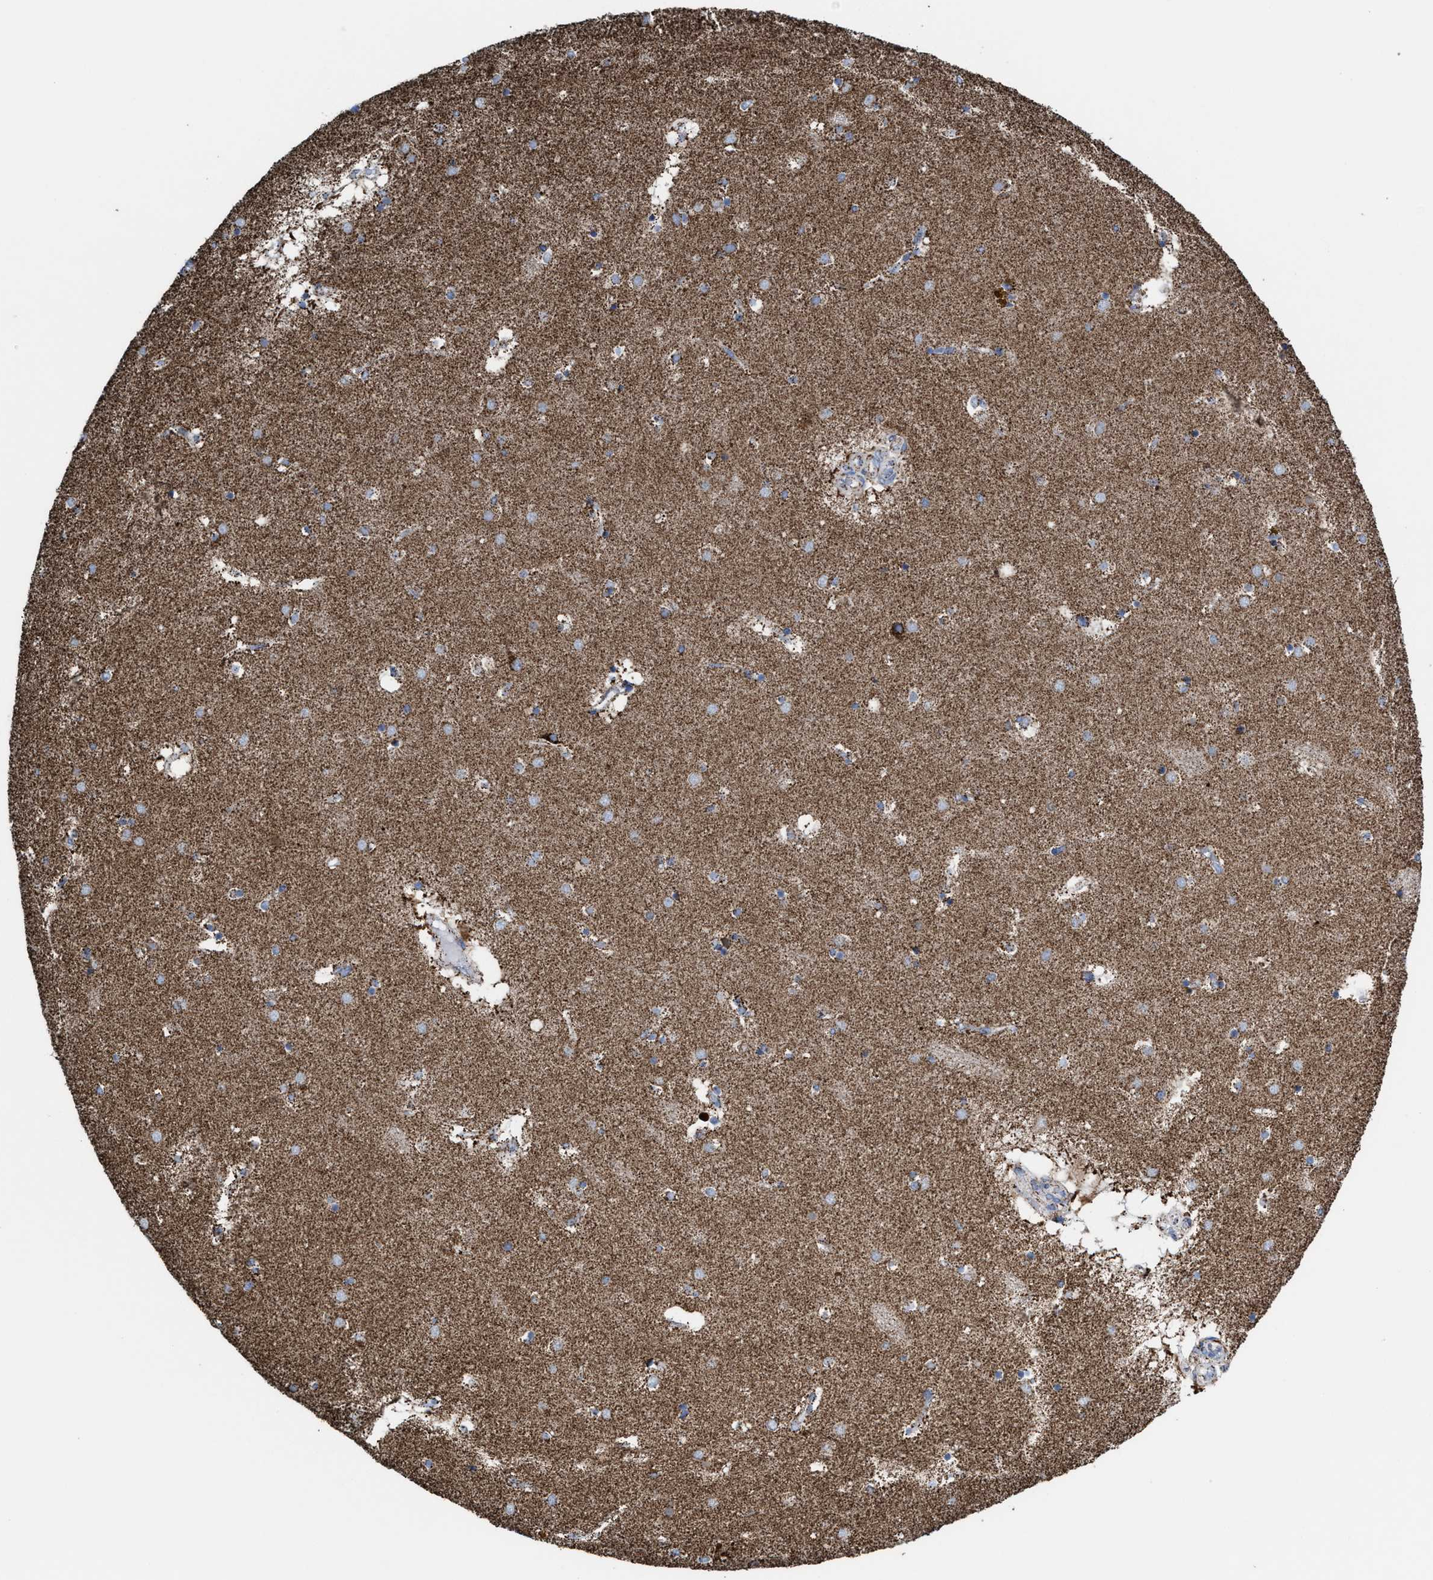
{"staining": {"intensity": "moderate", "quantity": ">75%", "location": "cytoplasmic/membranous"}, "tissue": "caudate", "cell_type": "Glial cells", "image_type": "normal", "snomed": [{"axis": "morphology", "description": "Normal tissue, NOS"}, {"axis": "topography", "description": "Lateral ventricle wall"}], "caption": "Immunohistochemistry staining of unremarkable caudate, which displays medium levels of moderate cytoplasmic/membranous positivity in approximately >75% of glial cells indicating moderate cytoplasmic/membranous protein expression. The staining was performed using DAB (3,3'-diaminobenzidine) (brown) for protein detection and nuclei were counterstained in hematoxylin (blue).", "gene": "ECHS1", "patient": {"sex": "male", "age": 70}}